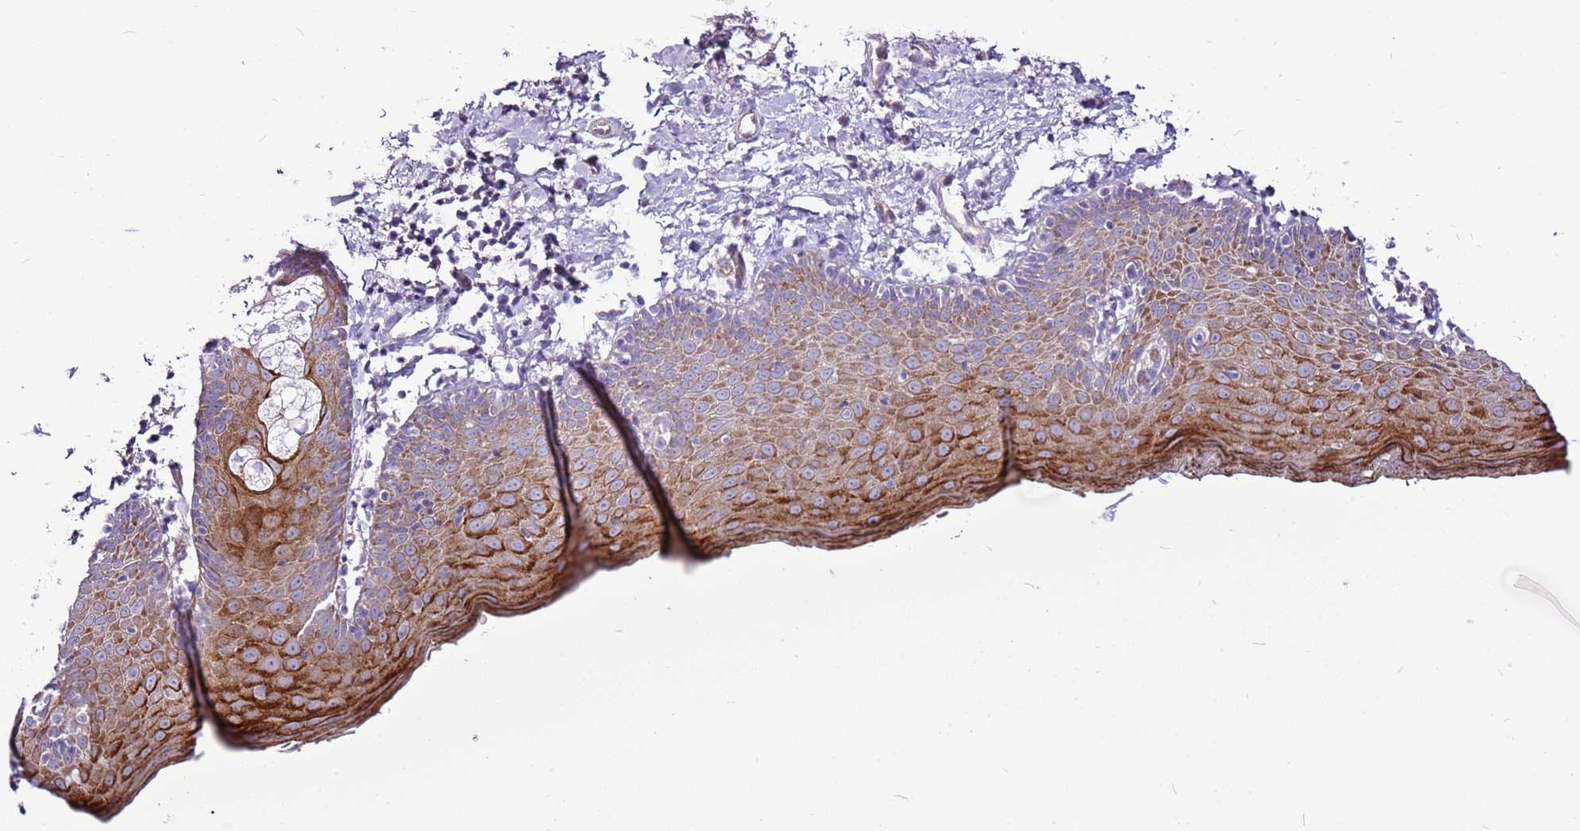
{"staining": {"intensity": "strong", "quantity": "25%-75%", "location": "cytoplasmic/membranous"}, "tissue": "skin", "cell_type": "Epidermal cells", "image_type": "normal", "snomed": [{"axis": "morphology", "description": "Normal tissue, NOS"}, {"axis": "topography", "description": "Vulva"}], "caption": "This photomicrograph exhibits immunohistochemistry (IHC) staining of unremarkable skin, with high strong cytoplasmic/membranous positivity in approximately 25%-75% of epidermal cells.", "gene": "CHAC2", "patient": {"sex": "female", "age": 66}}